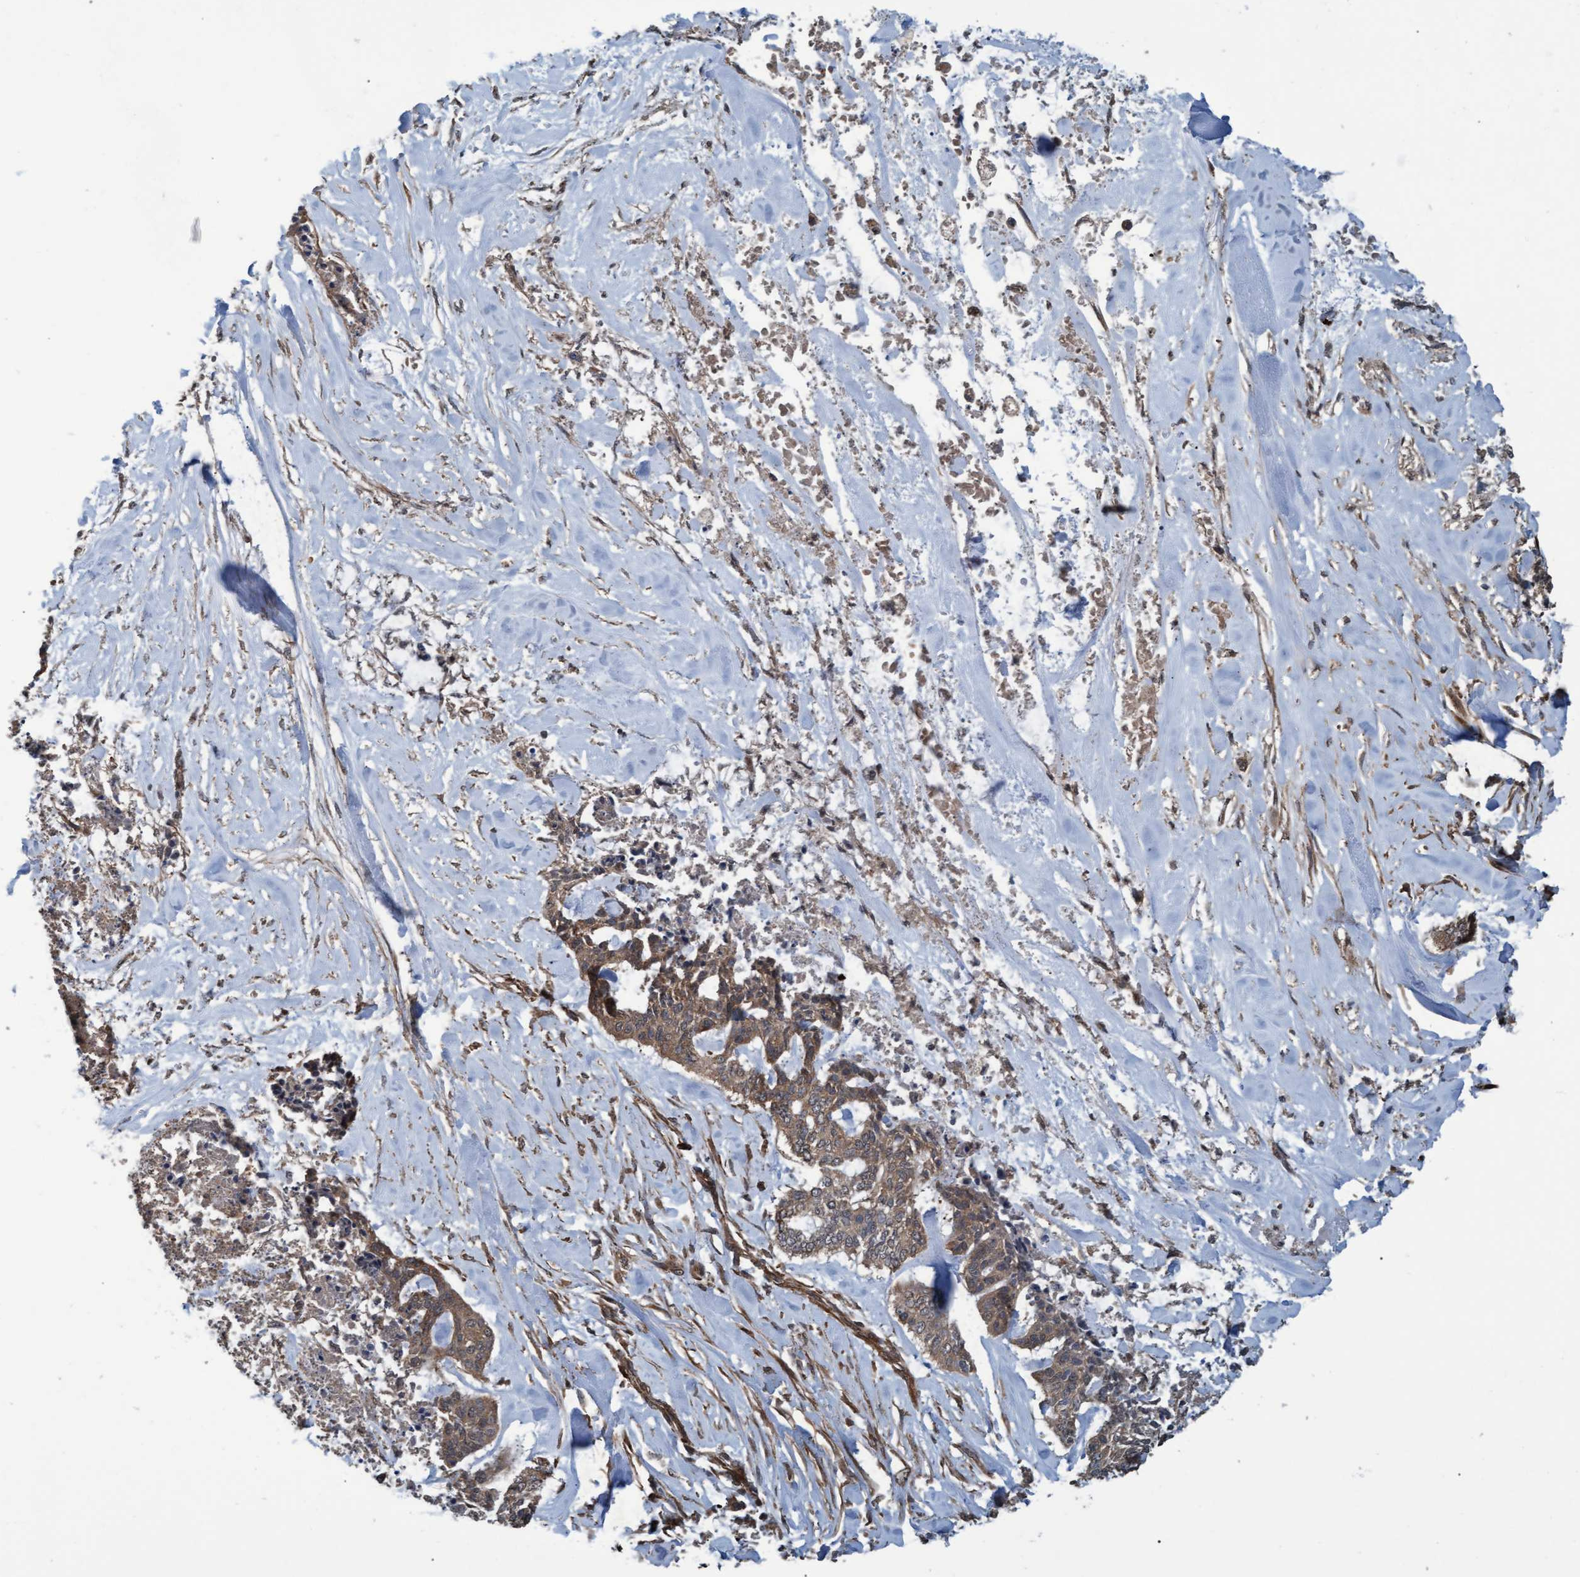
{"staining": {"intensity": "moderate", "quantity": ">75%", "location": "cytoplasmic/membranous"}, "tissue": "skin cancer", "cell_type": "Tumor cells", "image_type": "cancer", "snomed": [{"axis": "morphology", "description": "Basal cell carcinoma"}, {"axis": "topography", "description": "Skin"}], "caption": "Immunohistochemistry (IHC) staining of skin cancer, which demonstrates medium levels of moderate cytoplasmic/membranous expression in approximately >75% of tumor cells indicating moderate cytoplasmic/membranous protein staining. The staining was performed using DAB (3,3'-diaminobenzidine) (brown) for protein detection and nuclei were counterstained in hematoxylin (blue).", "gene": "GGT6", "patient": {"sex": "female", "age": 64}}